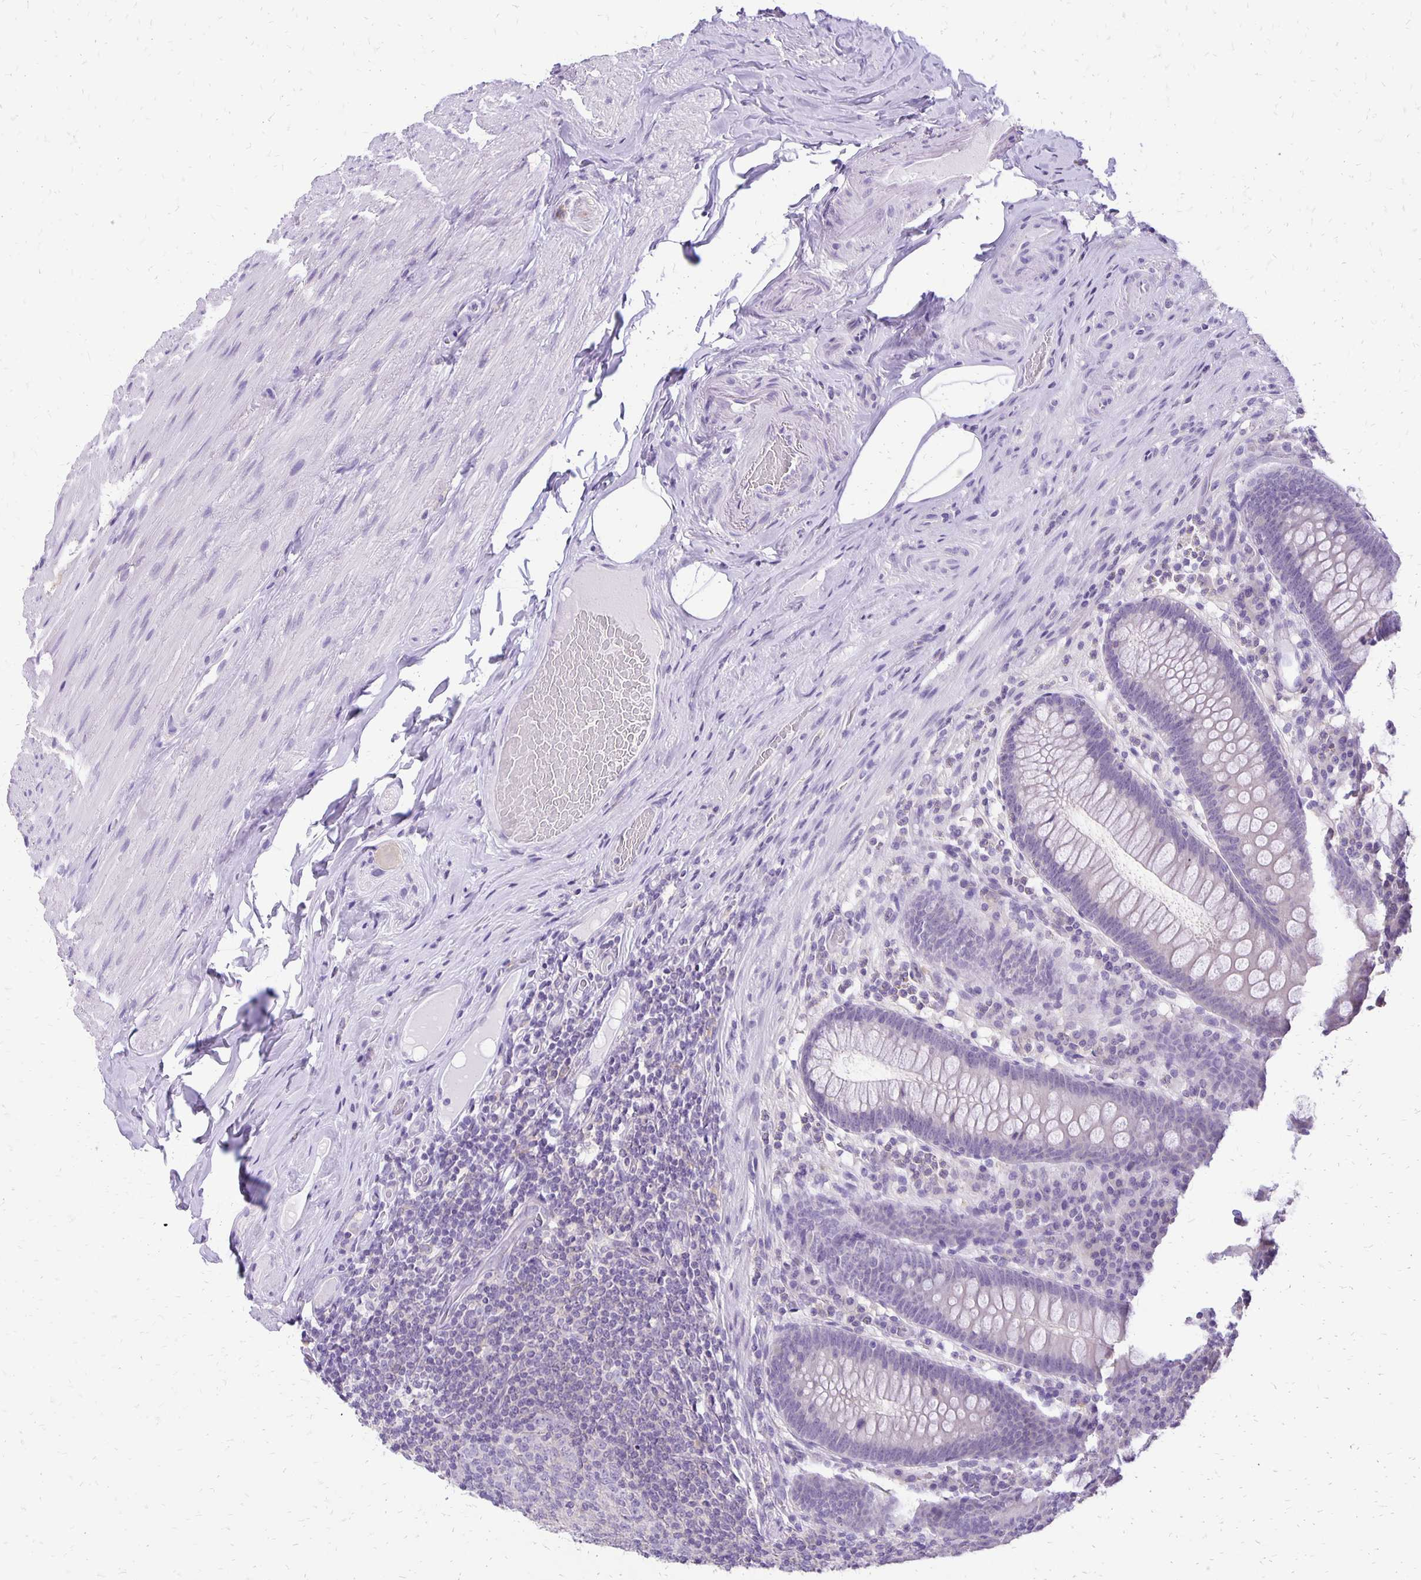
{"staining": {"intensity": "negative", "quantity": "none", "location": "none"}, "tissue": "appendix", "cell_type": "Glandular cells", "image_type": "normal", "snomed": [{"axis": "morphology", "description": "Normal tissue, NOS"}, {"axis": "topography", "description": "Appendix"}], "caption": "High magnification brightfield microscopy of normal appendix stained with DAB (3,3'-diaminobenzidine) (brown) and counterstained with hematoxylin (blue): glandular cells show no significant positivity. Brightfield microscopy of immunohistochemistry stained with DAB (brown) and hematoxylin (blue), captured at high magnification.", "gene": "ANKRD45", "patient": {"sex": "male", "age": 71}}